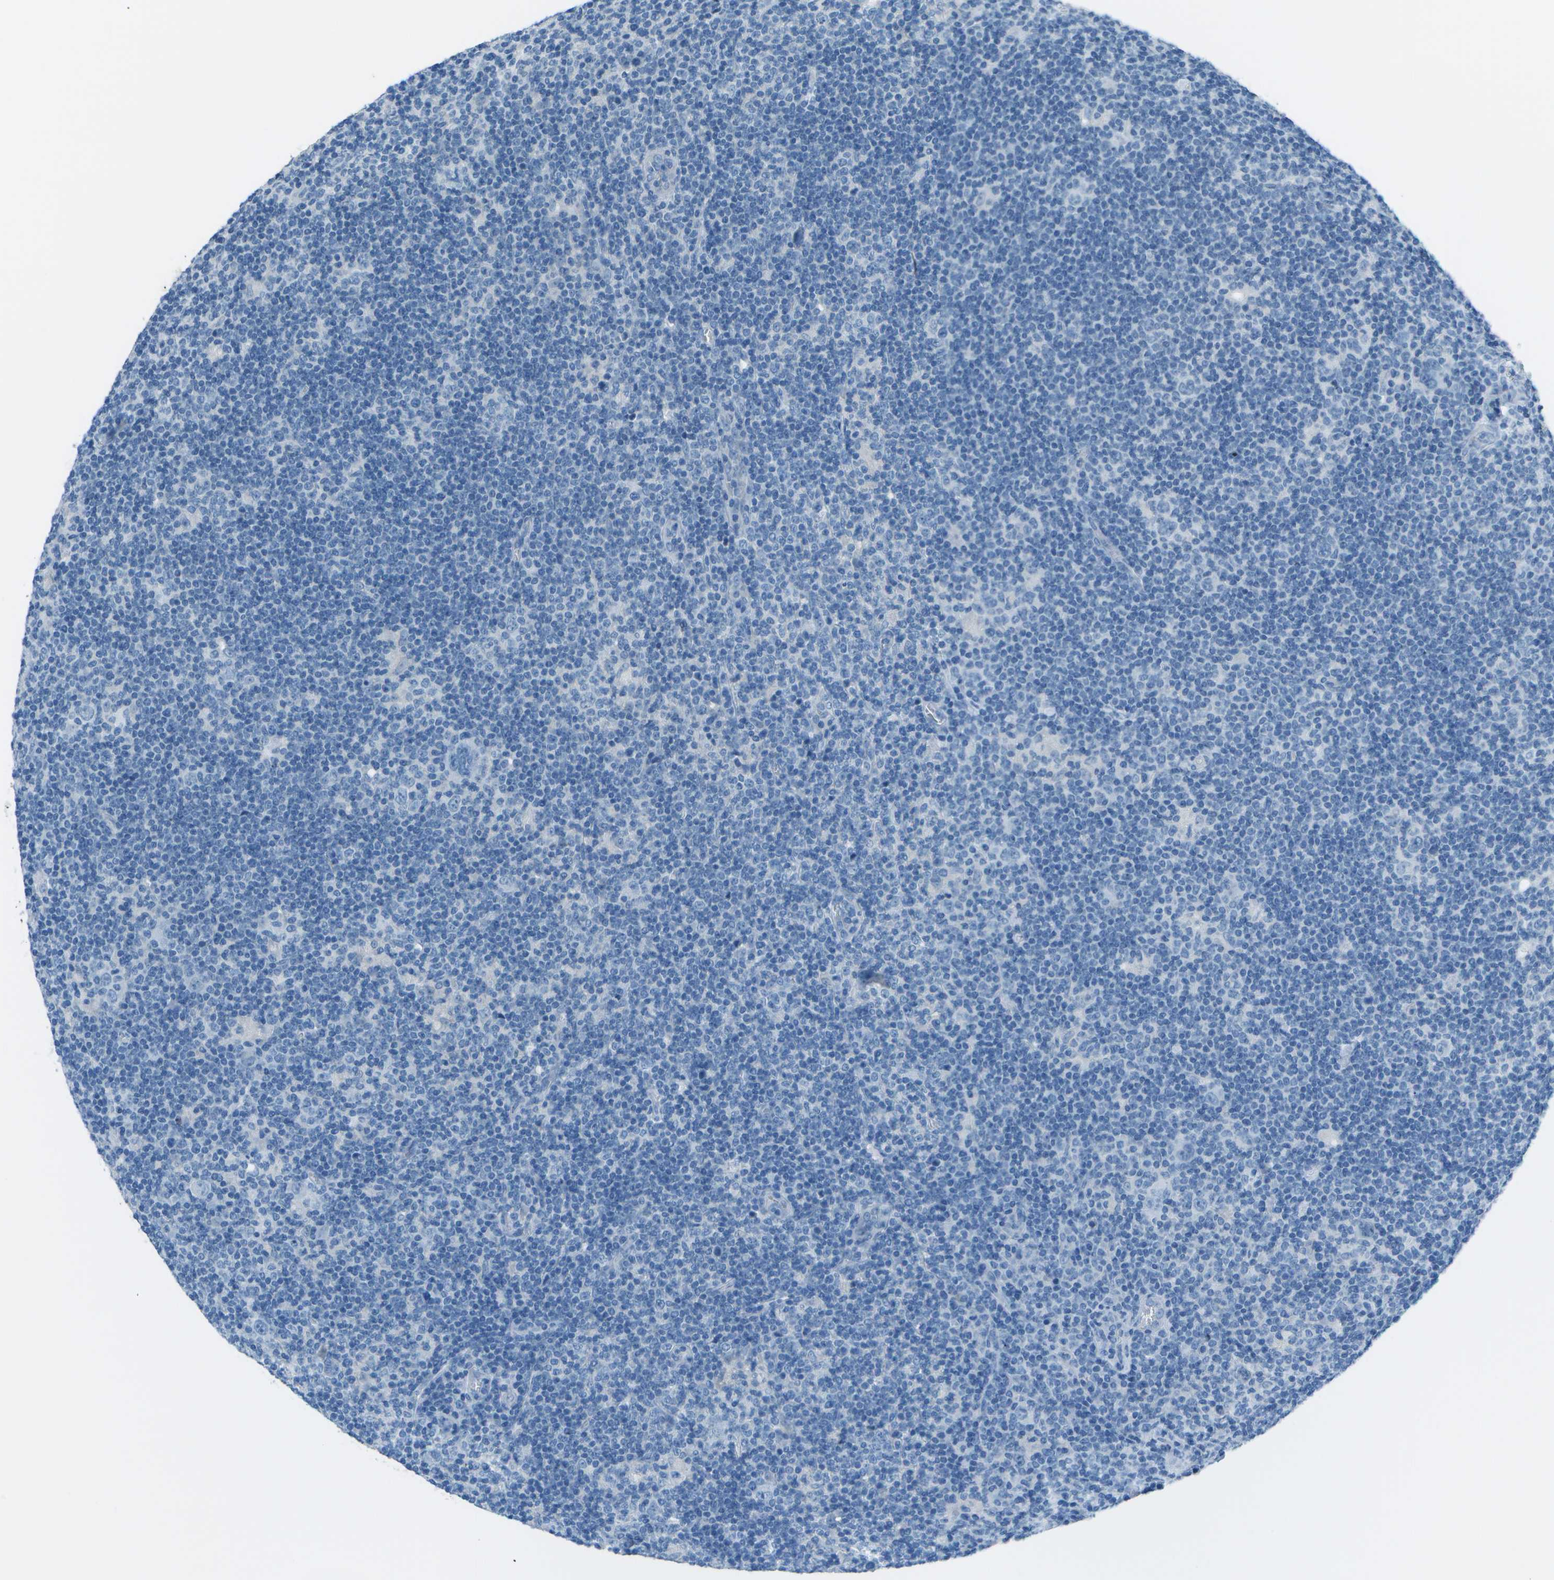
{"staining": {"intensity": "negative", "quantity": "none", "location": "none"}, "tissue": "lymphoma", "cell_type": "Tumor cells", "image_type": "cancer", "snomed": [{"axis": "morphology", "description": "Hodgkin's disease, NOS"}, {"axis": "topography", "description": "Lymph node"}], "caption": "This is an immunohistochemistry (IHC) photomicrograph of human Hodgkin's disease. There is no positivity in tumor cells.", "gene": "FGF1", "patient": {"sex": "female", "age": 57}}